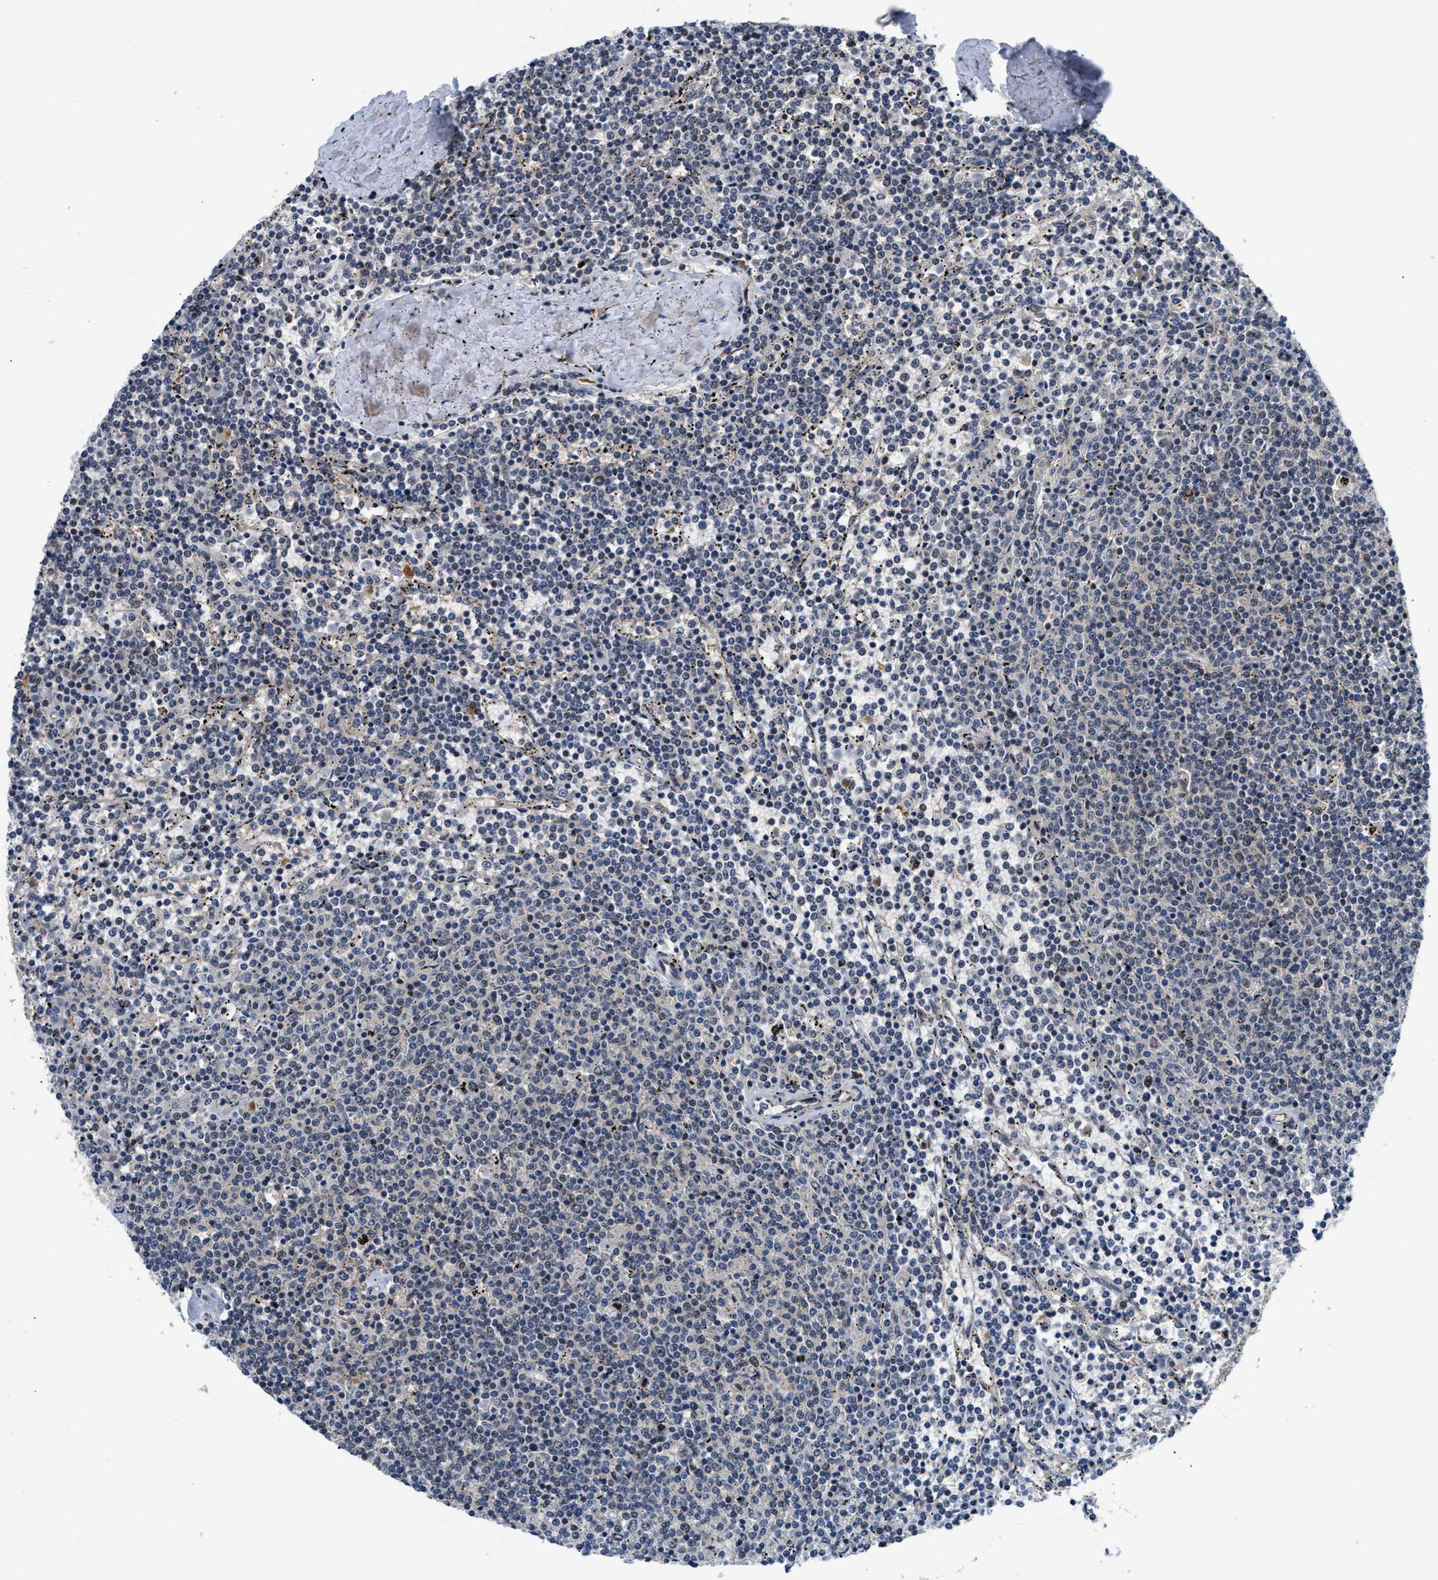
{"staining": {"intensity": "negative", "quantity": "none", "location": "none"}, "tissue": "lymphoma", "cell_type": "Tumor cells", "image_type": "cancer", "snomed": [{"axis": "morphology", "description": "Malignant lymphoma, non-Hodgkin's type, Low grade"}, {"axis": "topography", "description": "Spleen"}], "caption": "This micrograph is of lymphoma stained with IHC to label a protein in brown with the nuclei are counter-stained blue. There is no positivity in tumor cells.", "gene": "RAB29", "patient": {"sex": "female", "age": 50}}